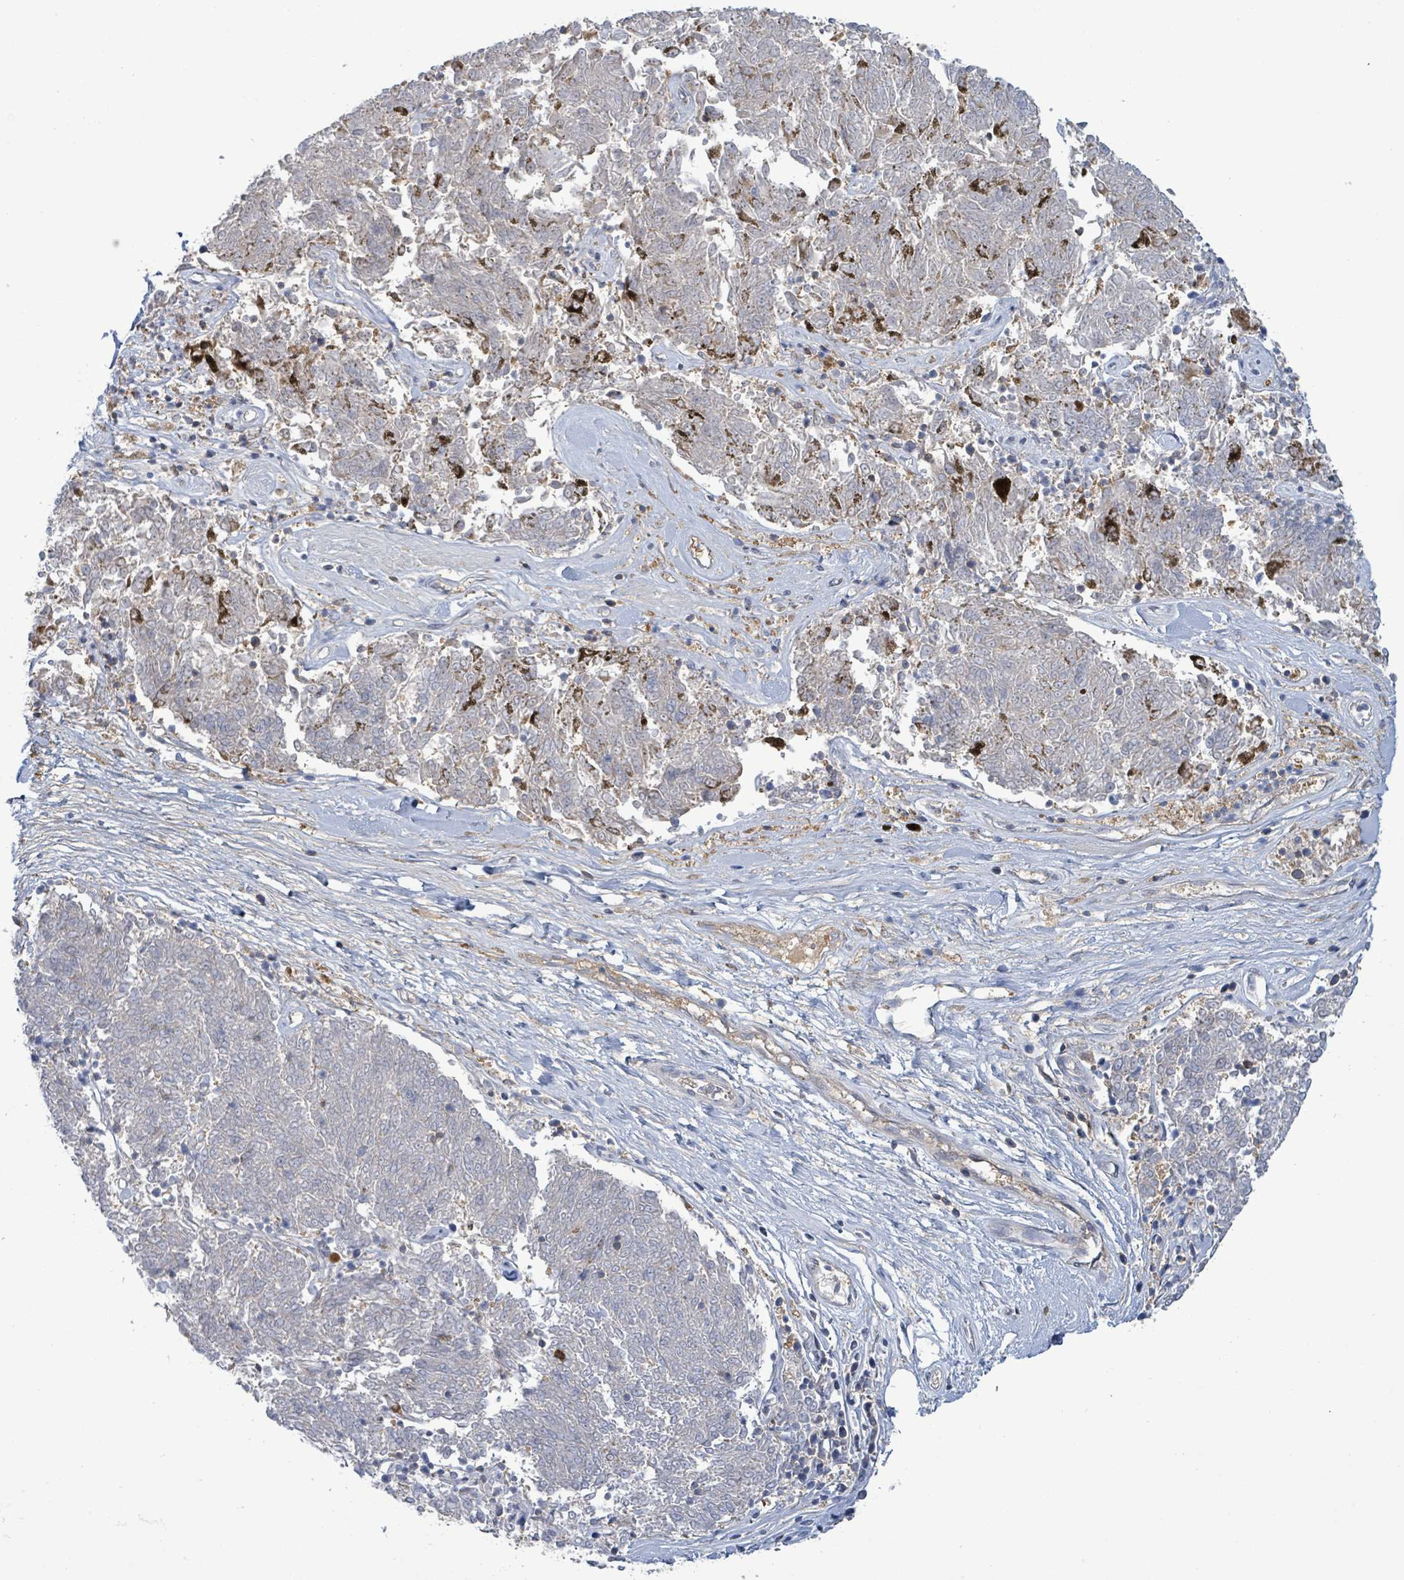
{"staining": {"intensity": "negative", "quantity": "none", "location": "none"}, "tissue": "melanoma", "cell_type": "Tumor cells", "image_type": "cancer", "snomed": [{"axis": "morphology", "description": "Malignant melanoma, NOS"}, {"axis": "topography", "description": "Skin"}], "caption": "Tumor cells are negative for protein expression in human malignant melanoma.", "gene": "PGAM1", "patient": {"sex": "female", "age": 72}}